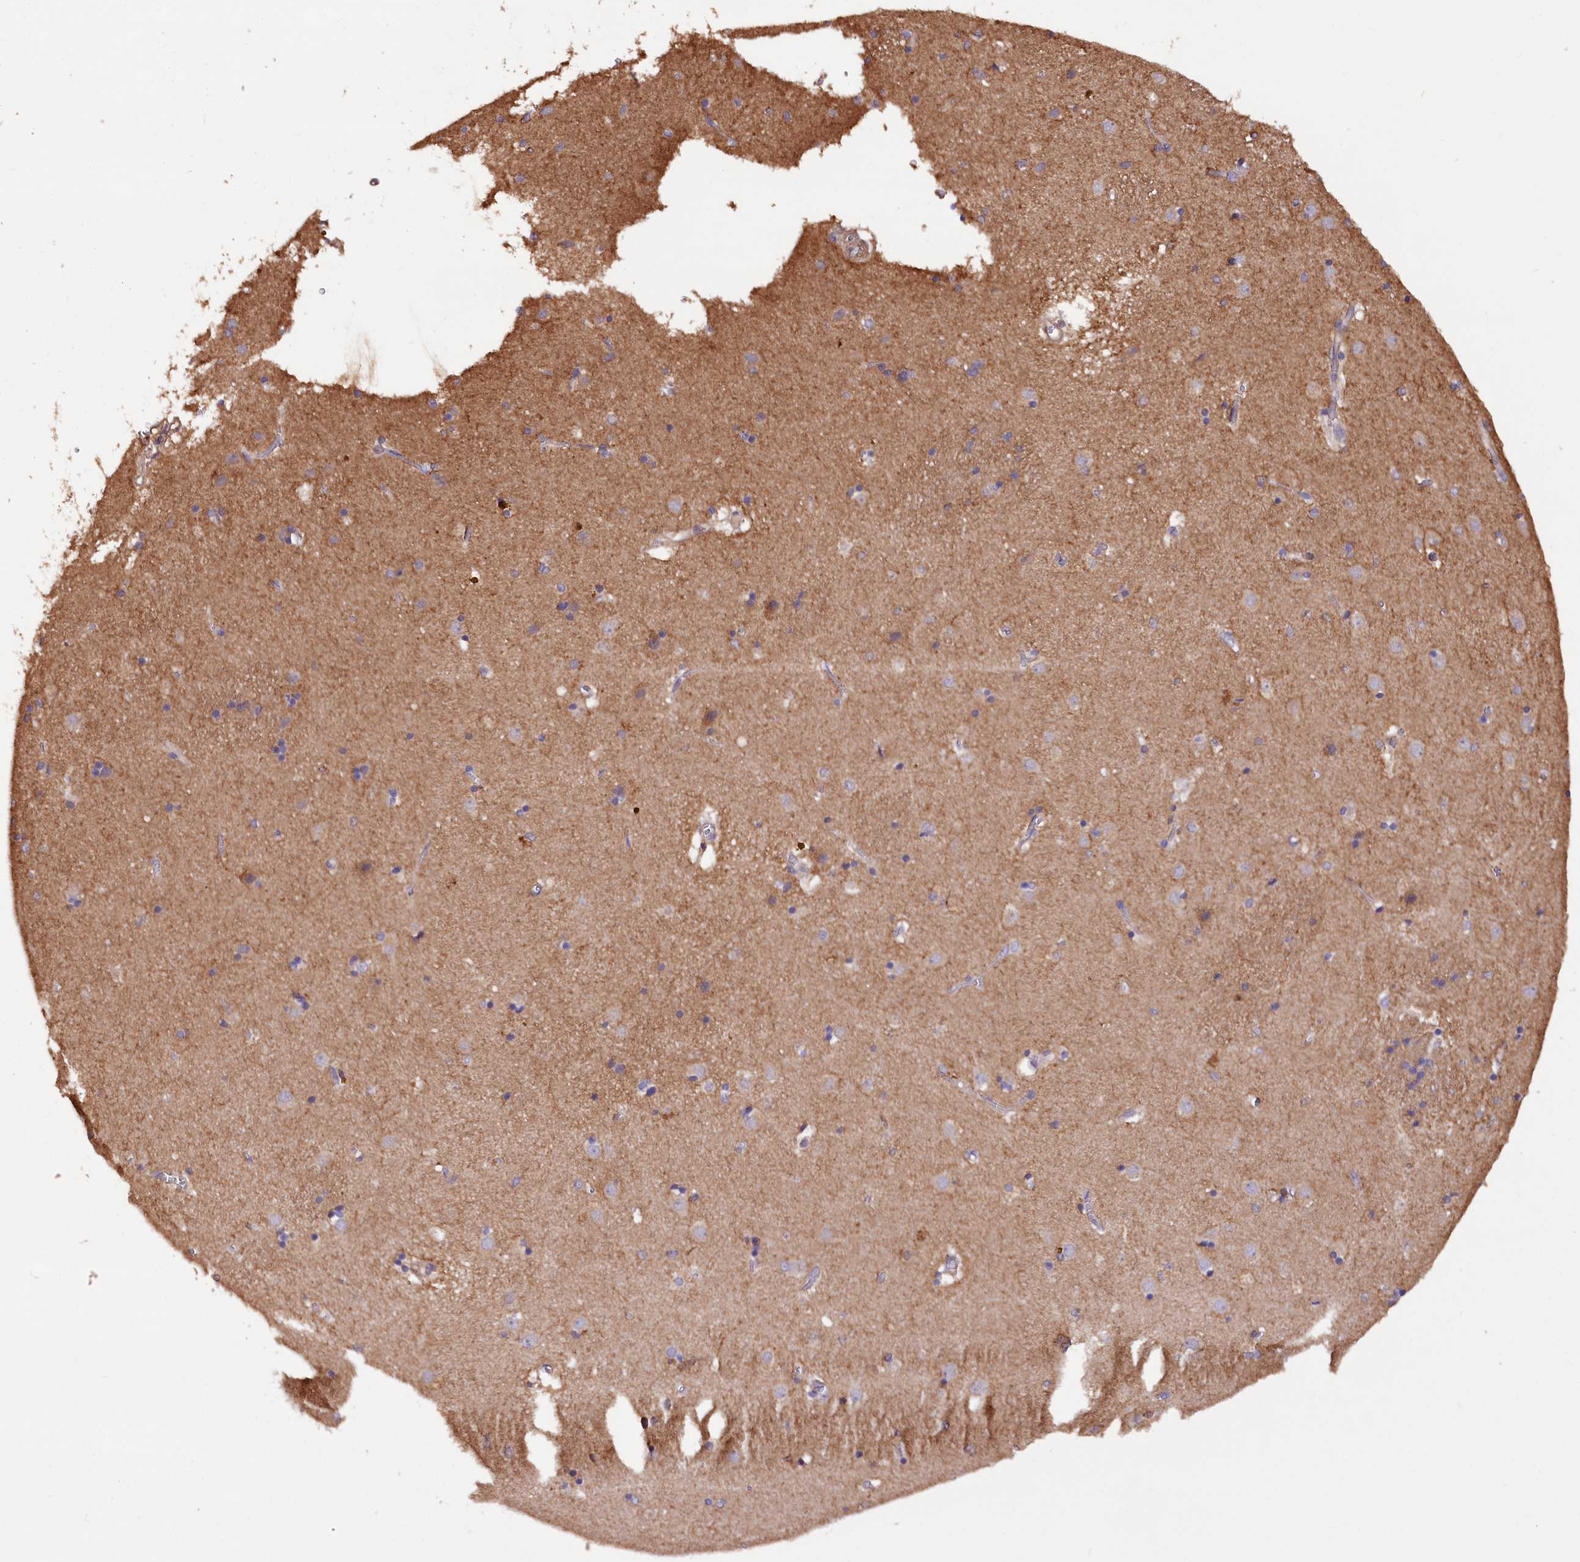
{"staining": {"intensity": "negative", "quantity": "none", "location": "none"}, "tissue": "caudate", "cell_type": "Glial cells", "image_type": "normal", "snomed": [{"axis": "morphology", "description": "Normal tissue, NOS"}, {"axis": "topography", "description": "Lateral ventricle wall"}], "caption": "This is an immunohistochemistry (IHC) histopathology image of unremarkable caudate. There is no expression in glial cells.", "gene": "DPP3", "patient": {"sex": "male", "age": 70}}